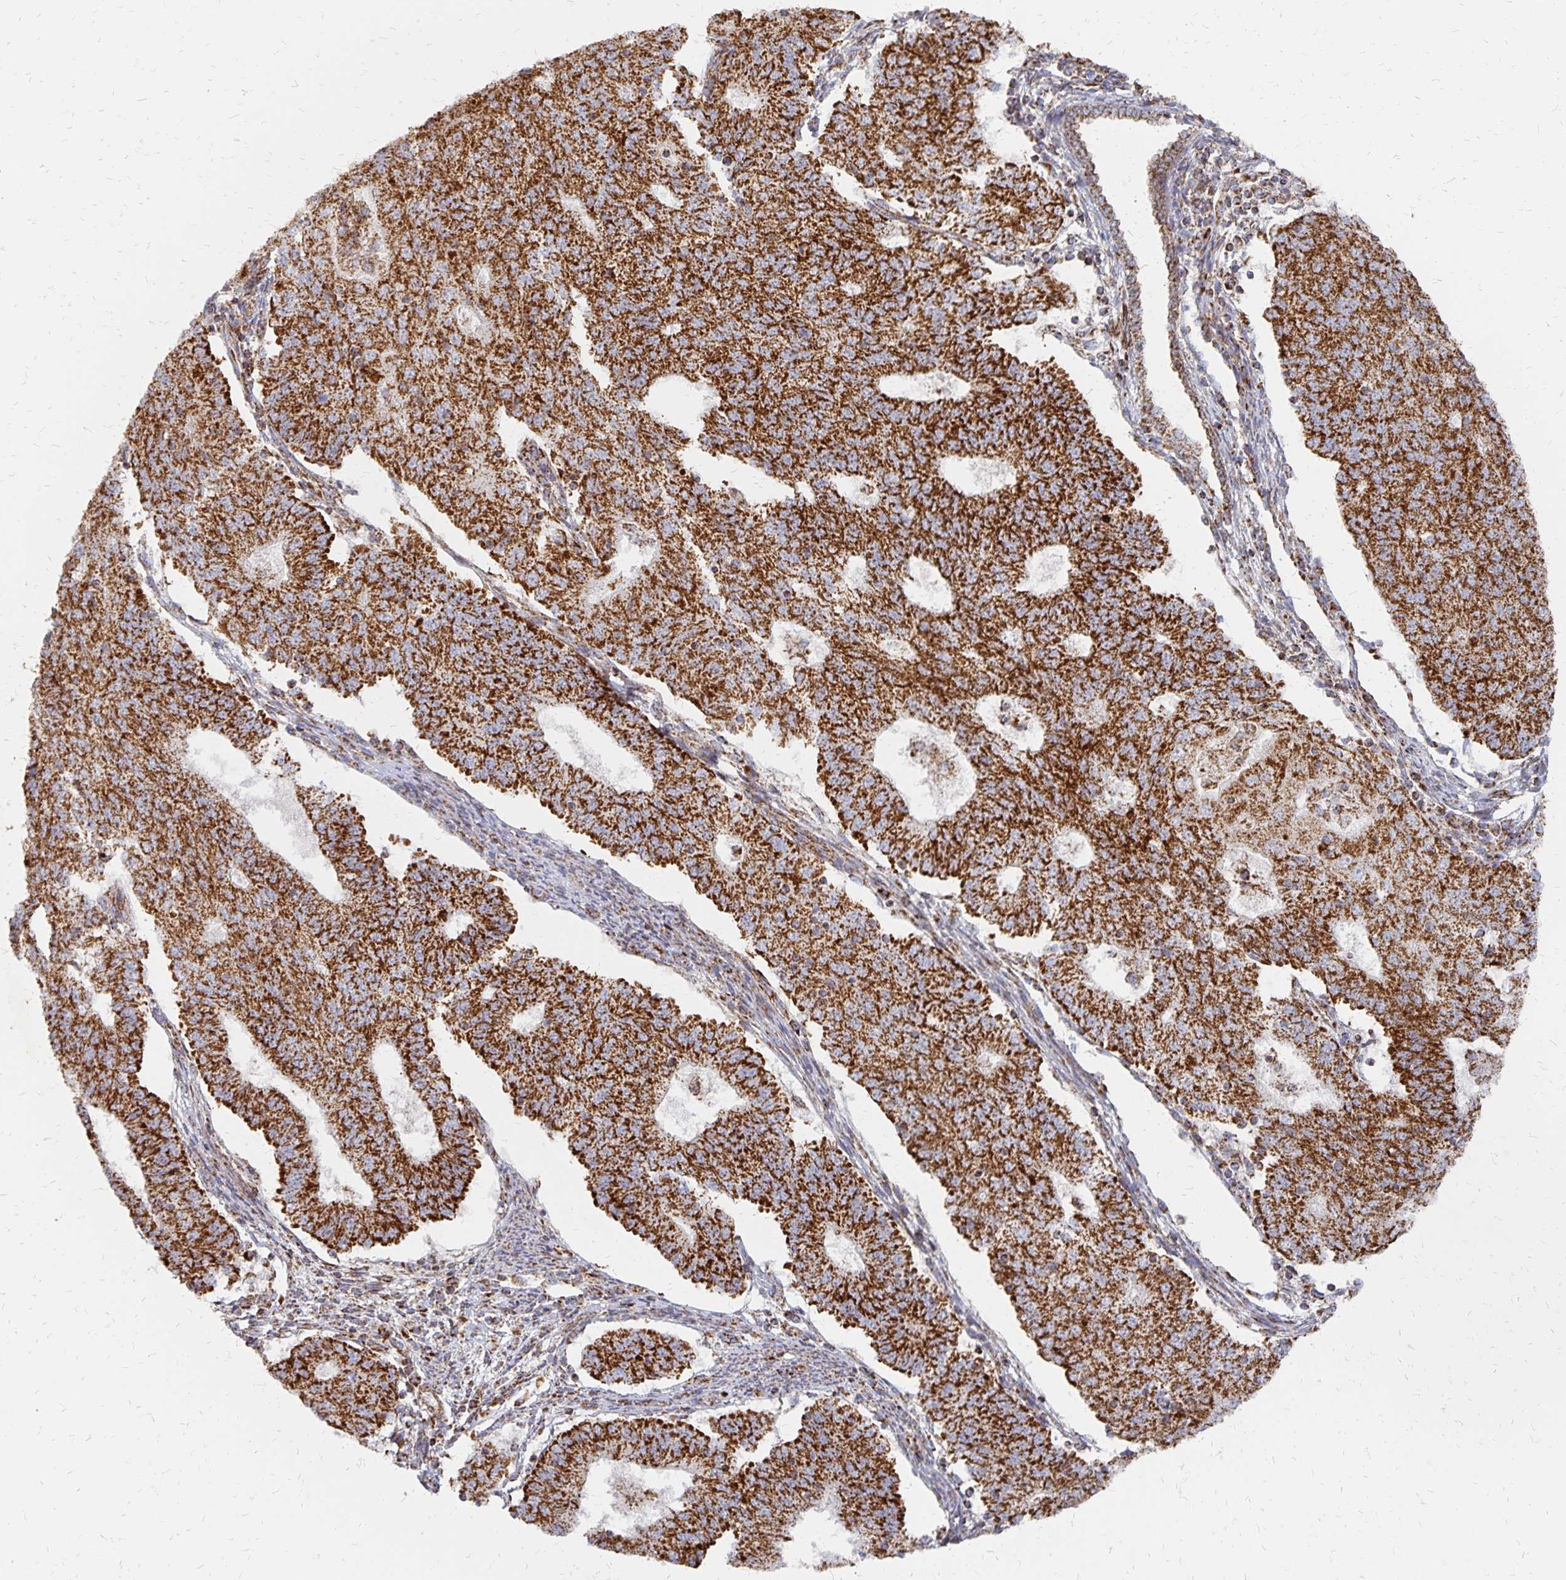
{"staining": {"intensity": "strong", "quantity": ">75%", "location": "cytoplasmic/membranous"}, "tissue": "endometrial cancer", "cell_type": "Tumor cells", "image_type": "cancer", "snomed": [{"axis": "morphology", "description": "Adenocarcinoma, NOS"}, {"axis": "topography", "description": "Endometrium"}], "caption": "Endometrial adenocarcinoma was stained to show a protein in brown. There is high levels of strong cytoplasmic/membranous staining in about >75% of tumor cells.", "gene": "STOML2", "patient": {"sex": "female", "age": 56}}